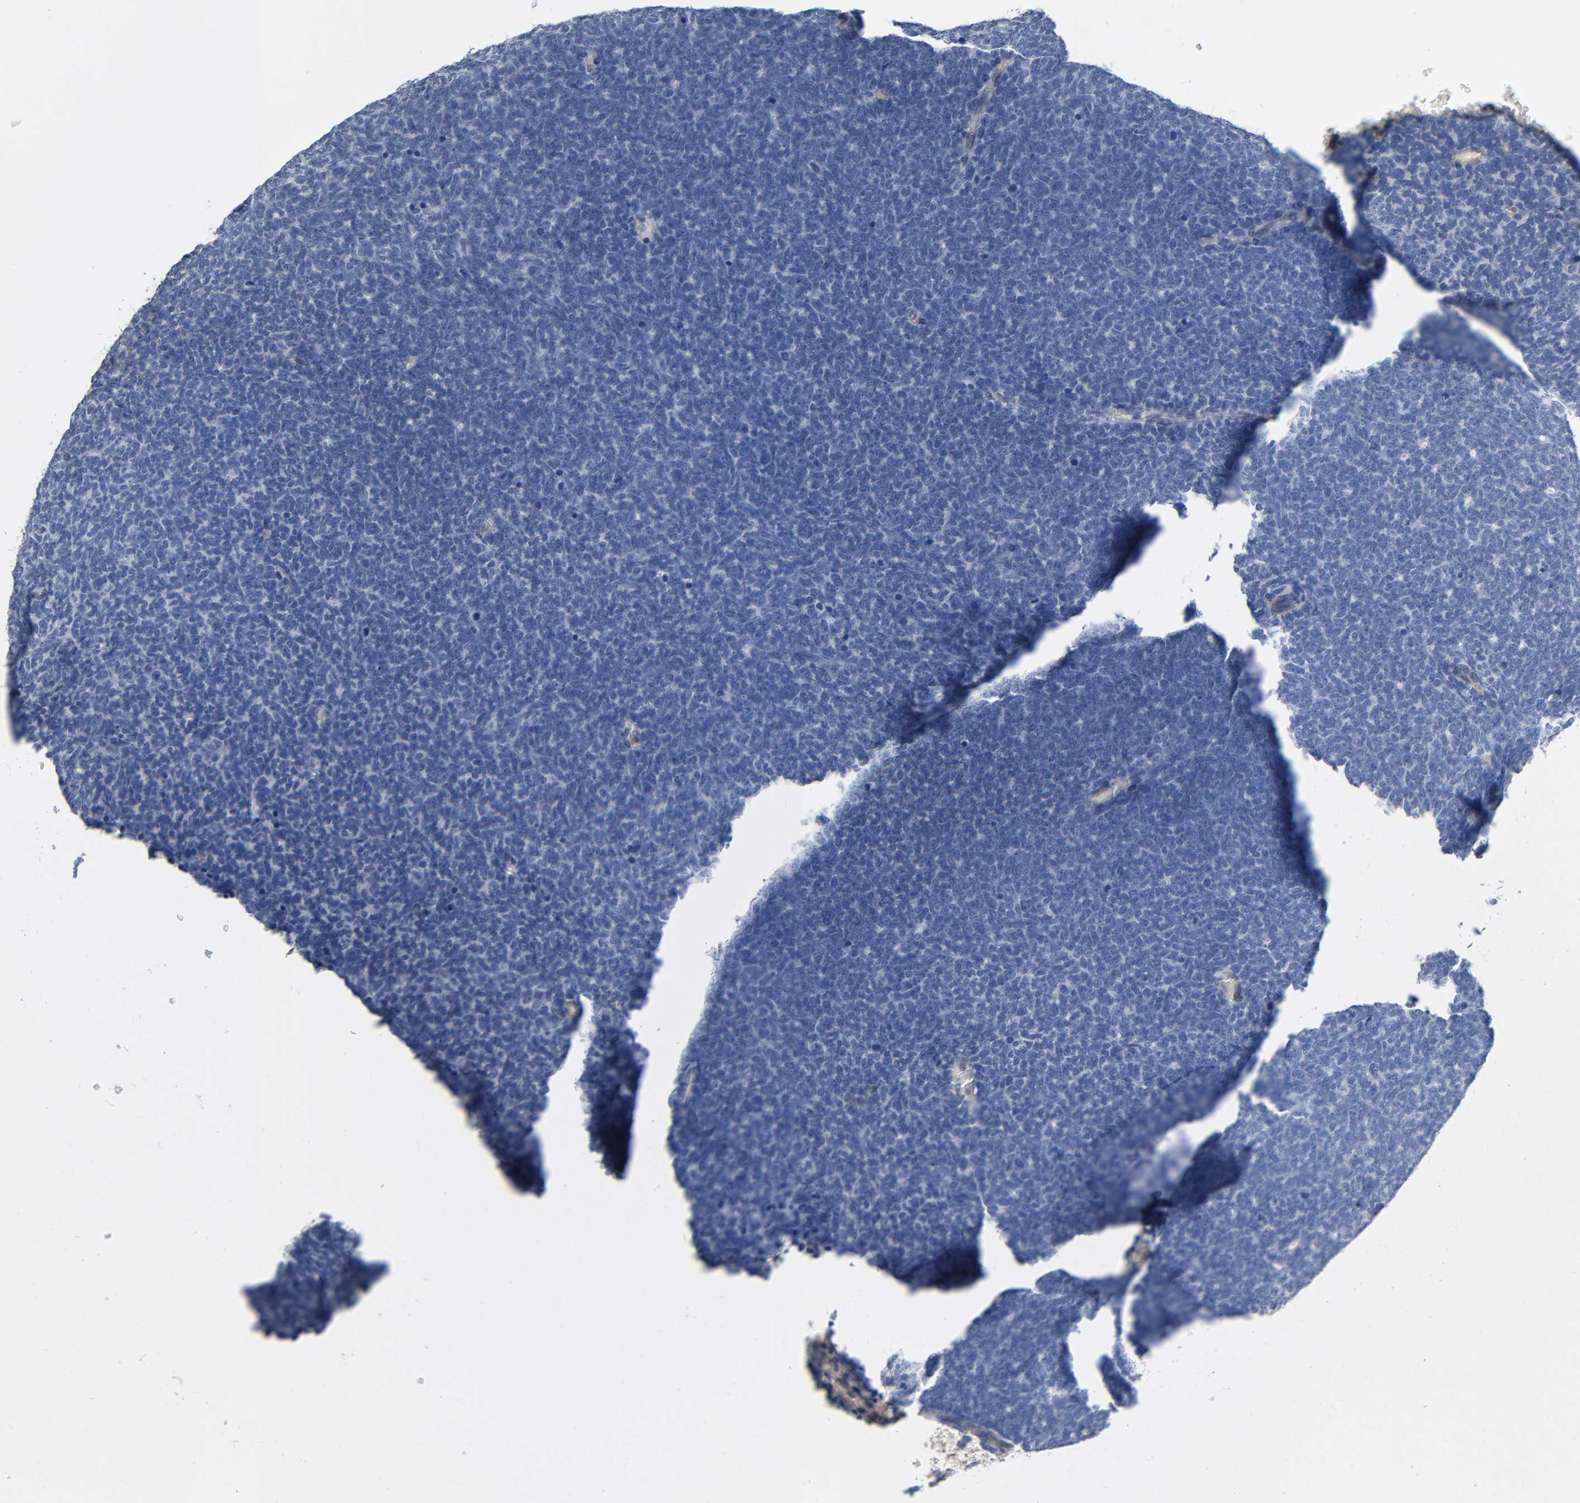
{"staining": {"intensity": "negative", "quantity": "none", "location": "none"}, "tissue": "renal cancer", "cell_type": "Tumor cells", "image_type": "cancer", "snomed": [{"axis": "morphology", "description": "Neoplasm, malignant, NOS"}, {"axis": "topography", "description": "Kidney"}], "caption": "IHC of renal neoplasm (malignant) reveals no positivity in tumor cells.", "gene": "TNC", "patient": {"sex": "male", "age": 28}}